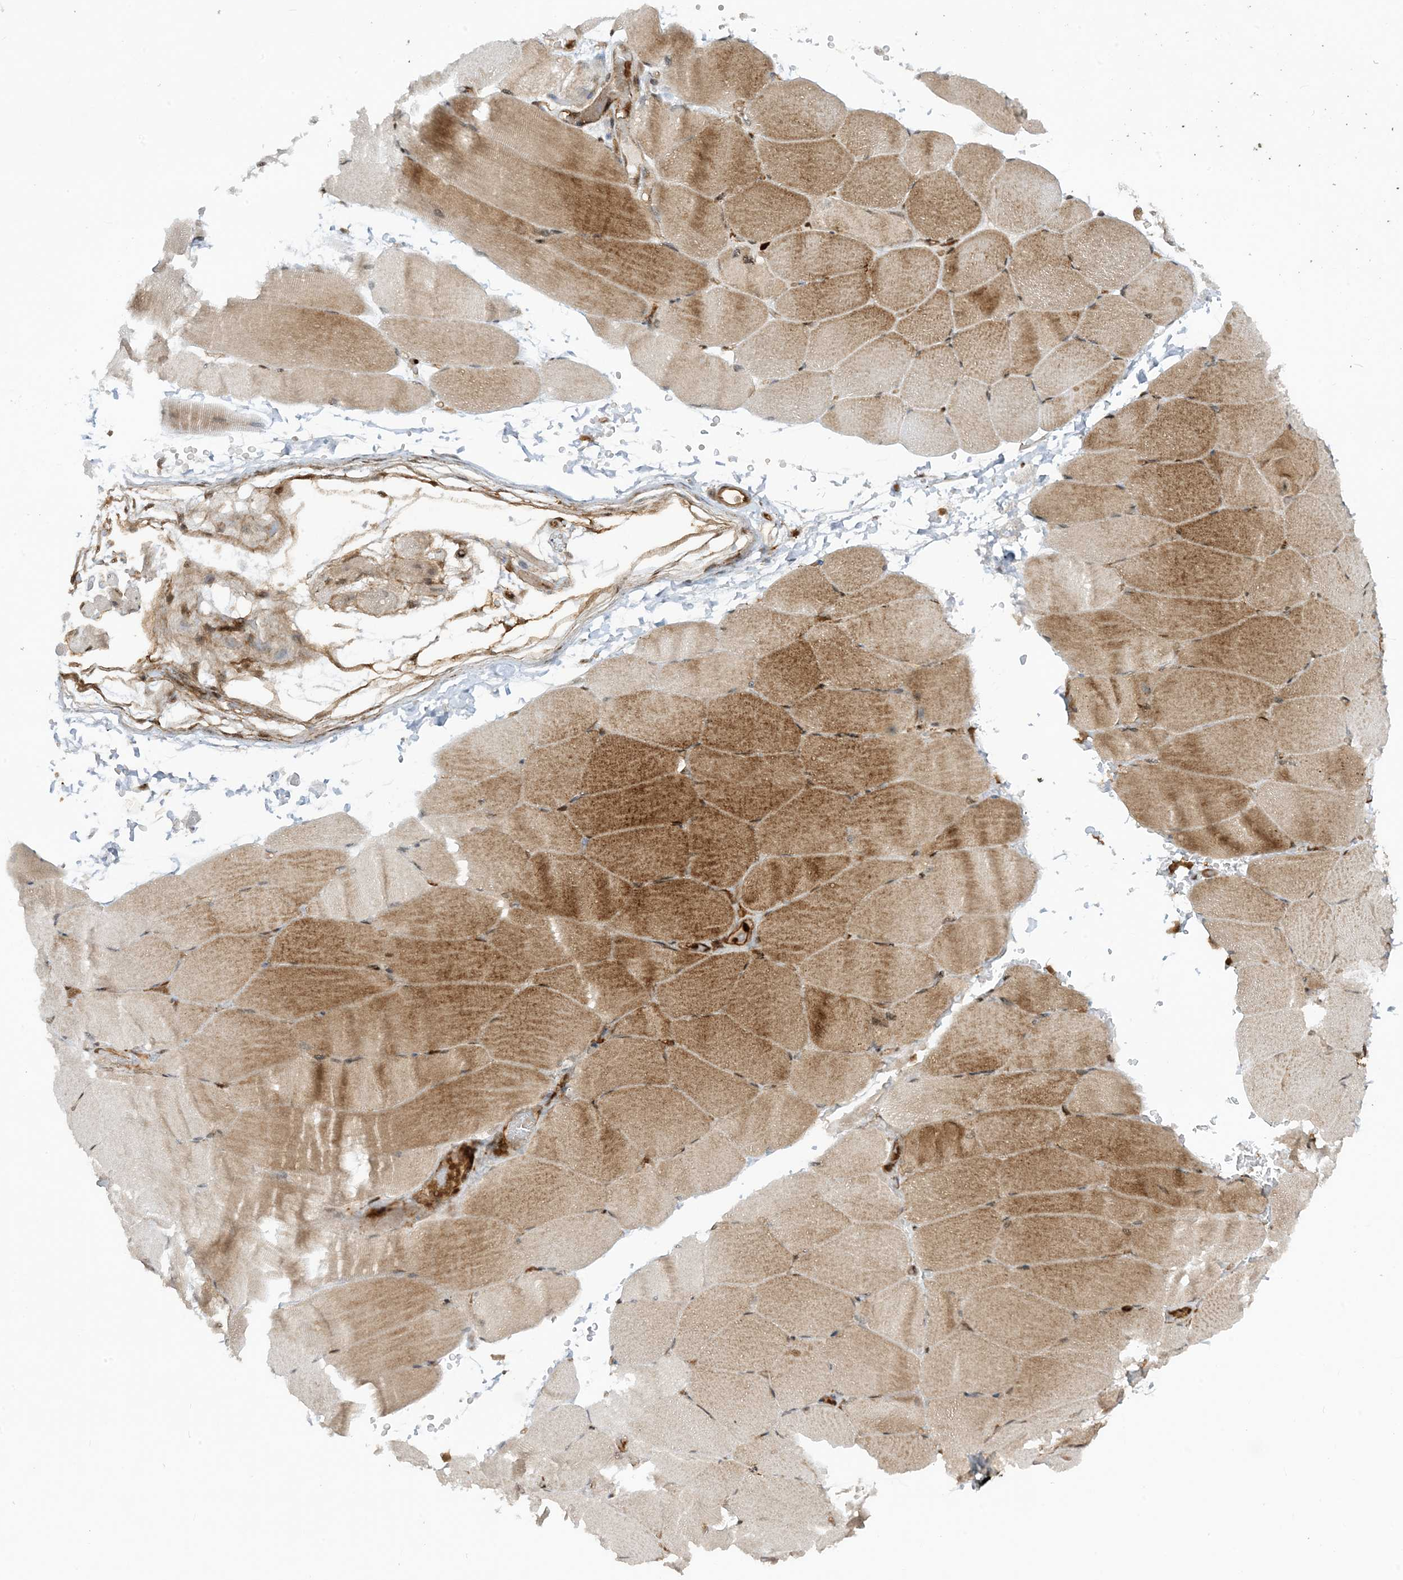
{"staining": {"intensity": "moderate", "quantity": "<25%", "location": "cytoplasmic/membranous"}, "tissue": "skeletal muscle", "cell_type": "Myocytes", "image_type": "normal", "snomed": [{"axis": "morphology", "description": "Normal tissue, NOS"}, {"axis": "topography", "description": "Skeletal muscle"}, {"axis": "topography", "description": "Parathyroid gland"}], "caption": "Immunohistochemistry micrograph of unremarkable skeletal muscle stained for a protein (brown), which demonstrates low levels of moderate cytoplasmic/membranous positivity in about <25% of myocytes.", "gene": "CERT1", "patient": {"sex": "female", "age": 37}}